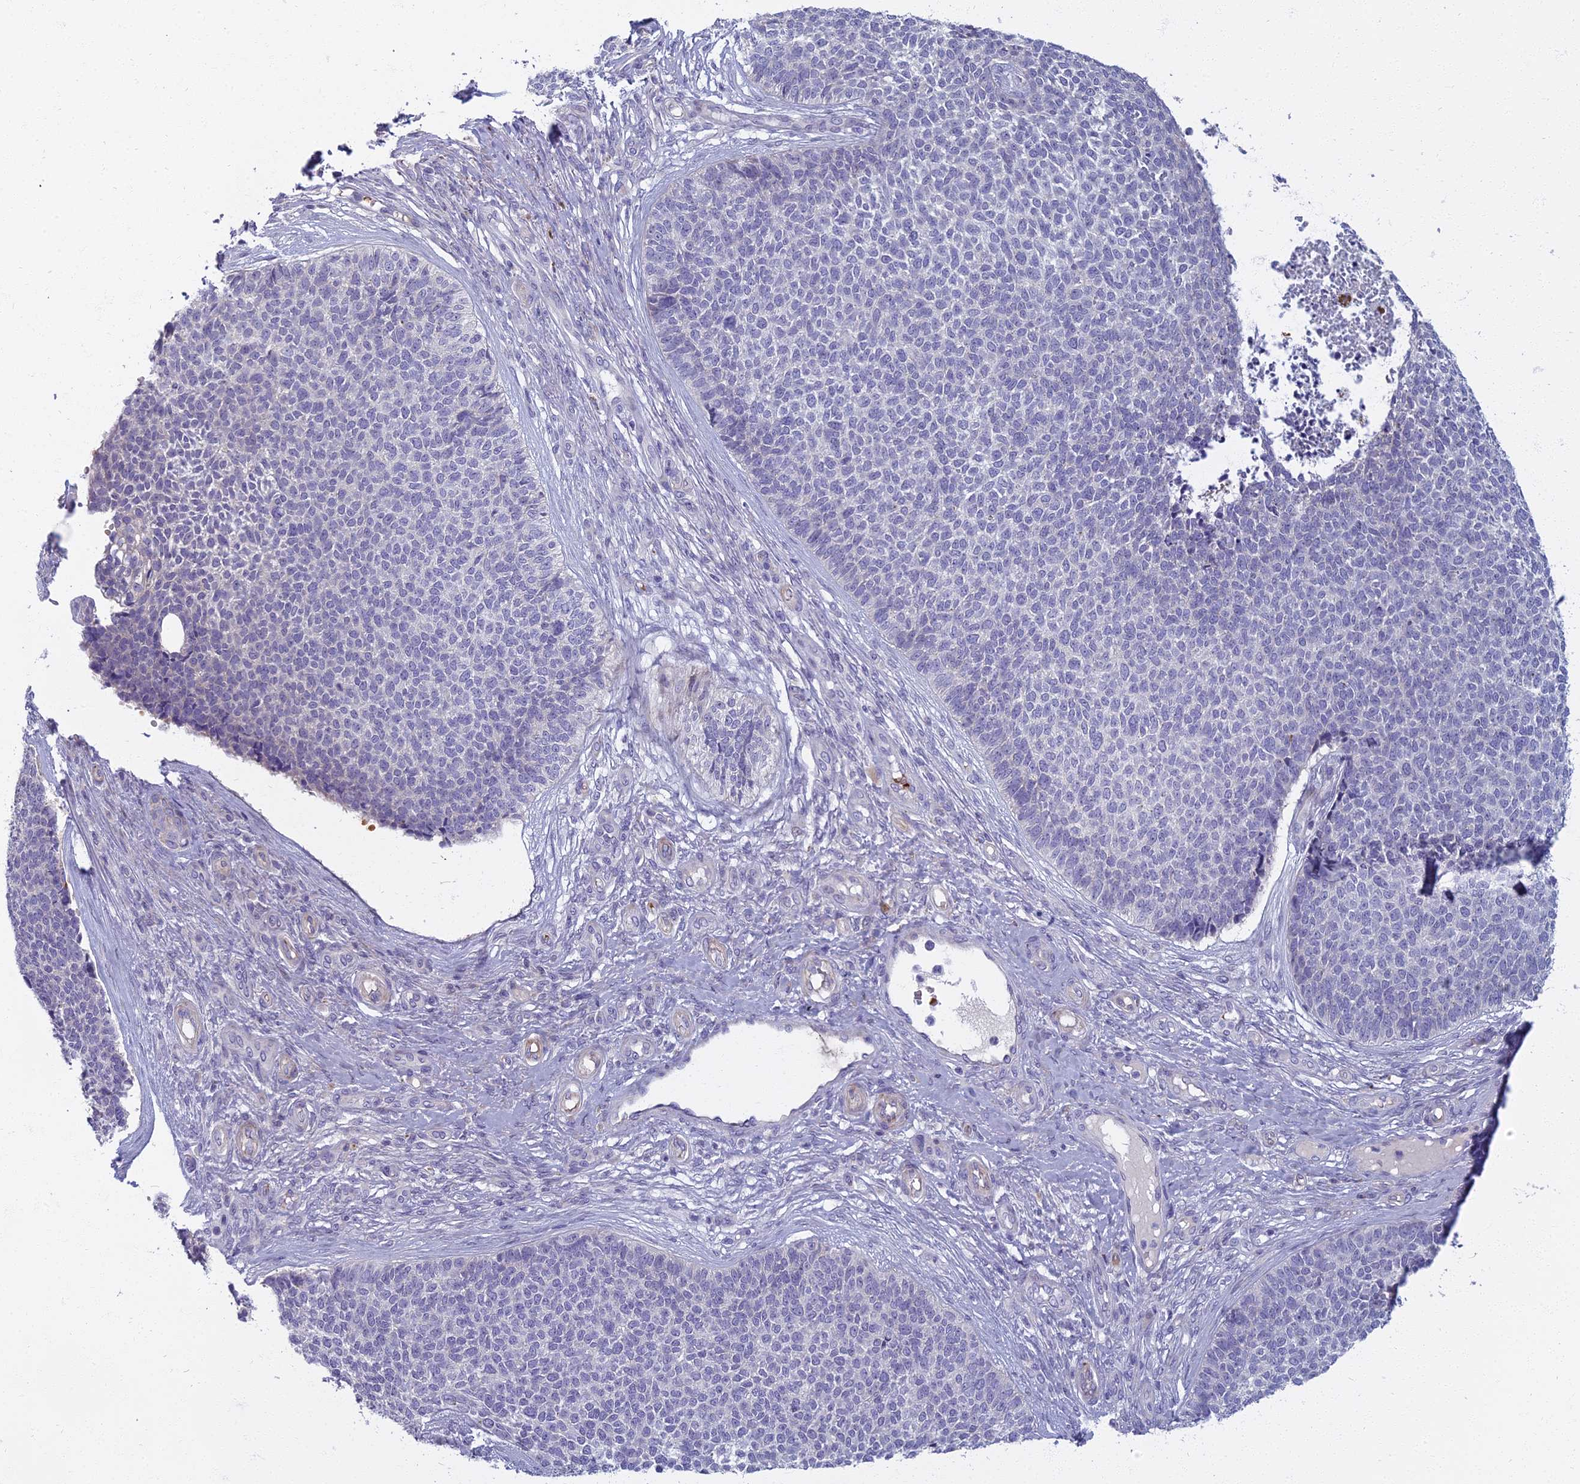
{"staining": {"intensity": "negative", "quantity": "none", "location": "none"}, "tissue": "skin cancer", "cell_type": "Tumor cells", "image_type": "cancer", "snomed": [{"axis": "morphology", "description": "Basal cell carcinoma"}, {"axis": "topography", "description": "Skin"}], "caption": "An IHC photomicrograph of skin cancer (basal cell carcinoma) is shown. There is no staining in tumor cells of skin cancer (basal cell carcinoma).", "gene": "ARL15", "patient": {"sex": "female", "age": 84}}